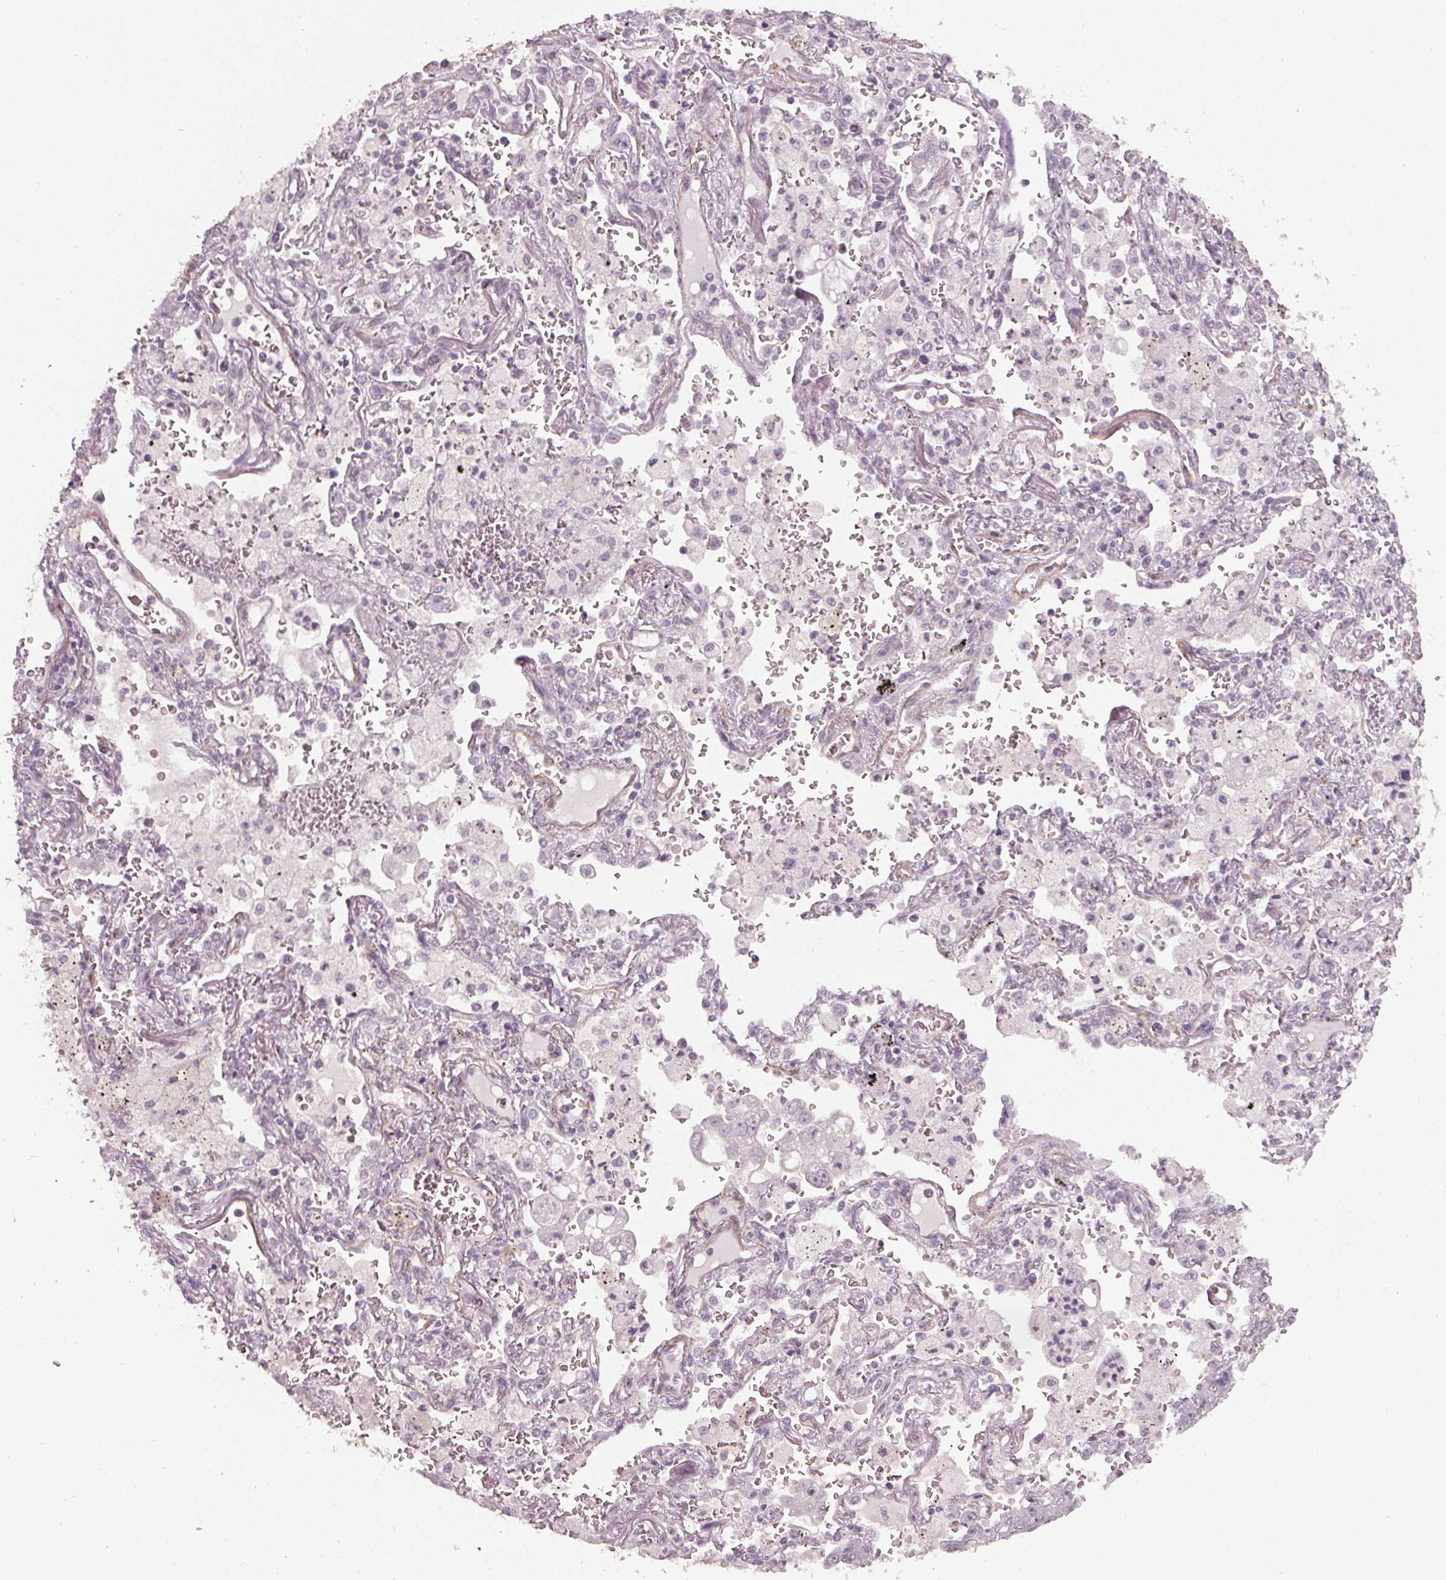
{"staining": {"intensity": "negative", "quantity": "none", "location": "none"}, "tissue": "lung cancer", "cell_type": "Tumor cells", "image_type": "cancer", "snomed": [{"axis": "morphology", "description": "Adenocarcinoma, NOS"}, {"axis": "topography", "description": "Lung"}], "caption": "Immunohistochemical staining of human adenocarcinoma (lung) displays no significant staining in tumor cells. The staining was performed using DAB to visualize the protein expression in brown, while the nuclei were stained in blue with hematoxylin (Magnification: 20x).", "gene": "PKP1", "patient": {"sex": "female", "age": 52}}